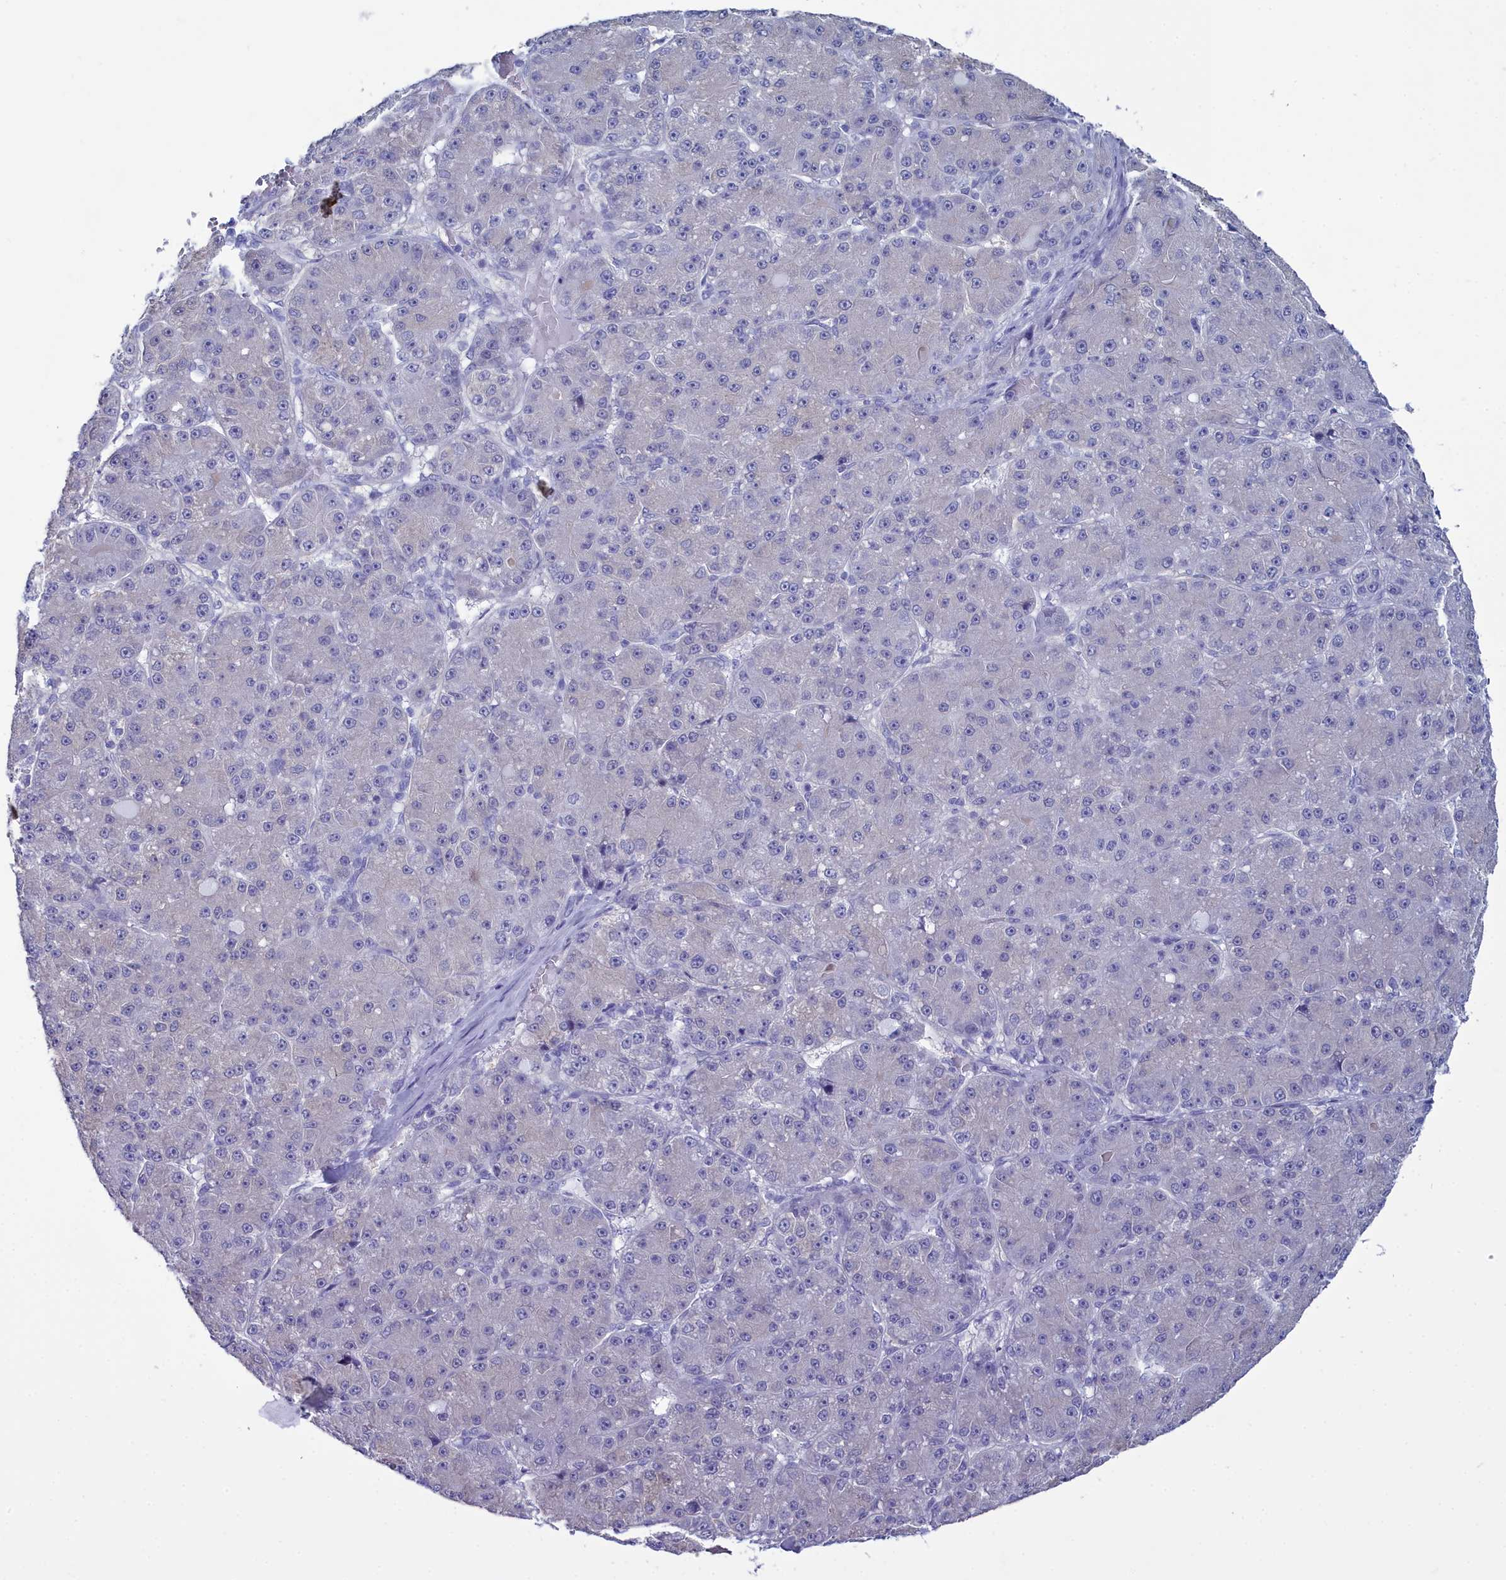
{"staining": {"intensity": "negative", "quantity": "none", "location": "none"}, "tissue": "liver cancer", "cell_type": "Tumor cells", "image_type": "cancer", "snomed": [{"axis": "morphology", "description": "Carcinoma, Hepatocellular, NOS"}, {"axis": "topography", "description": "Liver"}], "caption": "A high-resolution image shows immunohistochemistry staining of liver hepatocellular carcinoma, which displays no significant staining in tumor cells.", "gene": "MAP6", "patient": {"sex": "male", "age": 67}}